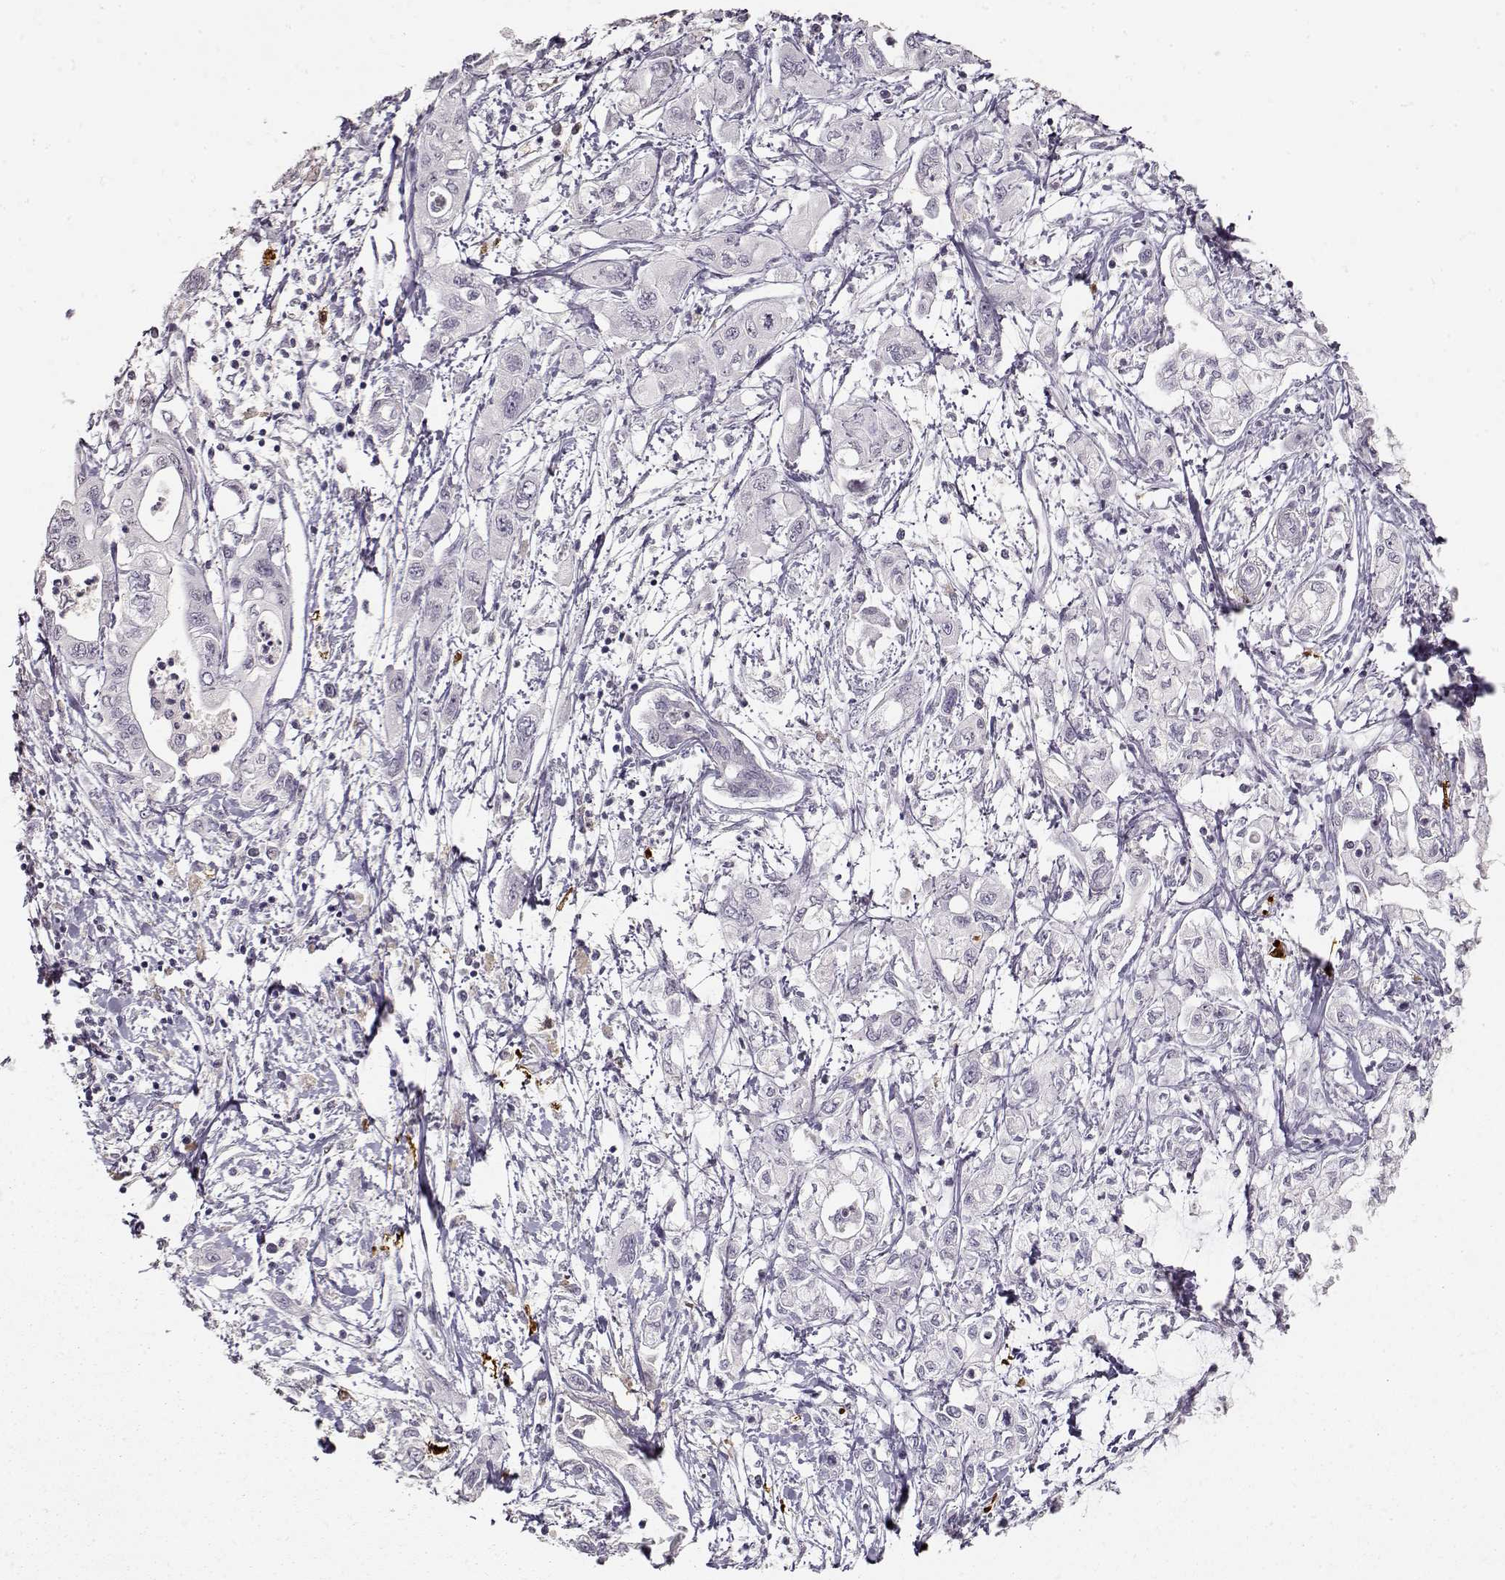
{"staining": {"intensity": "negative", "quantity": "none", "location": "none"}, "tissue": "pancreatic cancer", "cell_type": "Tumor cells", "image_type": "cancer", "snomed": [{"axis": "morphology", "description": "Adenocarcinoma, NOS"}, {"axis": "topography", "description": "Pancreas"}], "caption": "A high-resolution image shows immunohistochemistry staining of pancreatic adenocarcinoma, which exhibits no significant expression in tumor cells.", "gene": "S100B", "patient": {"sex": "male", "age": 54}}